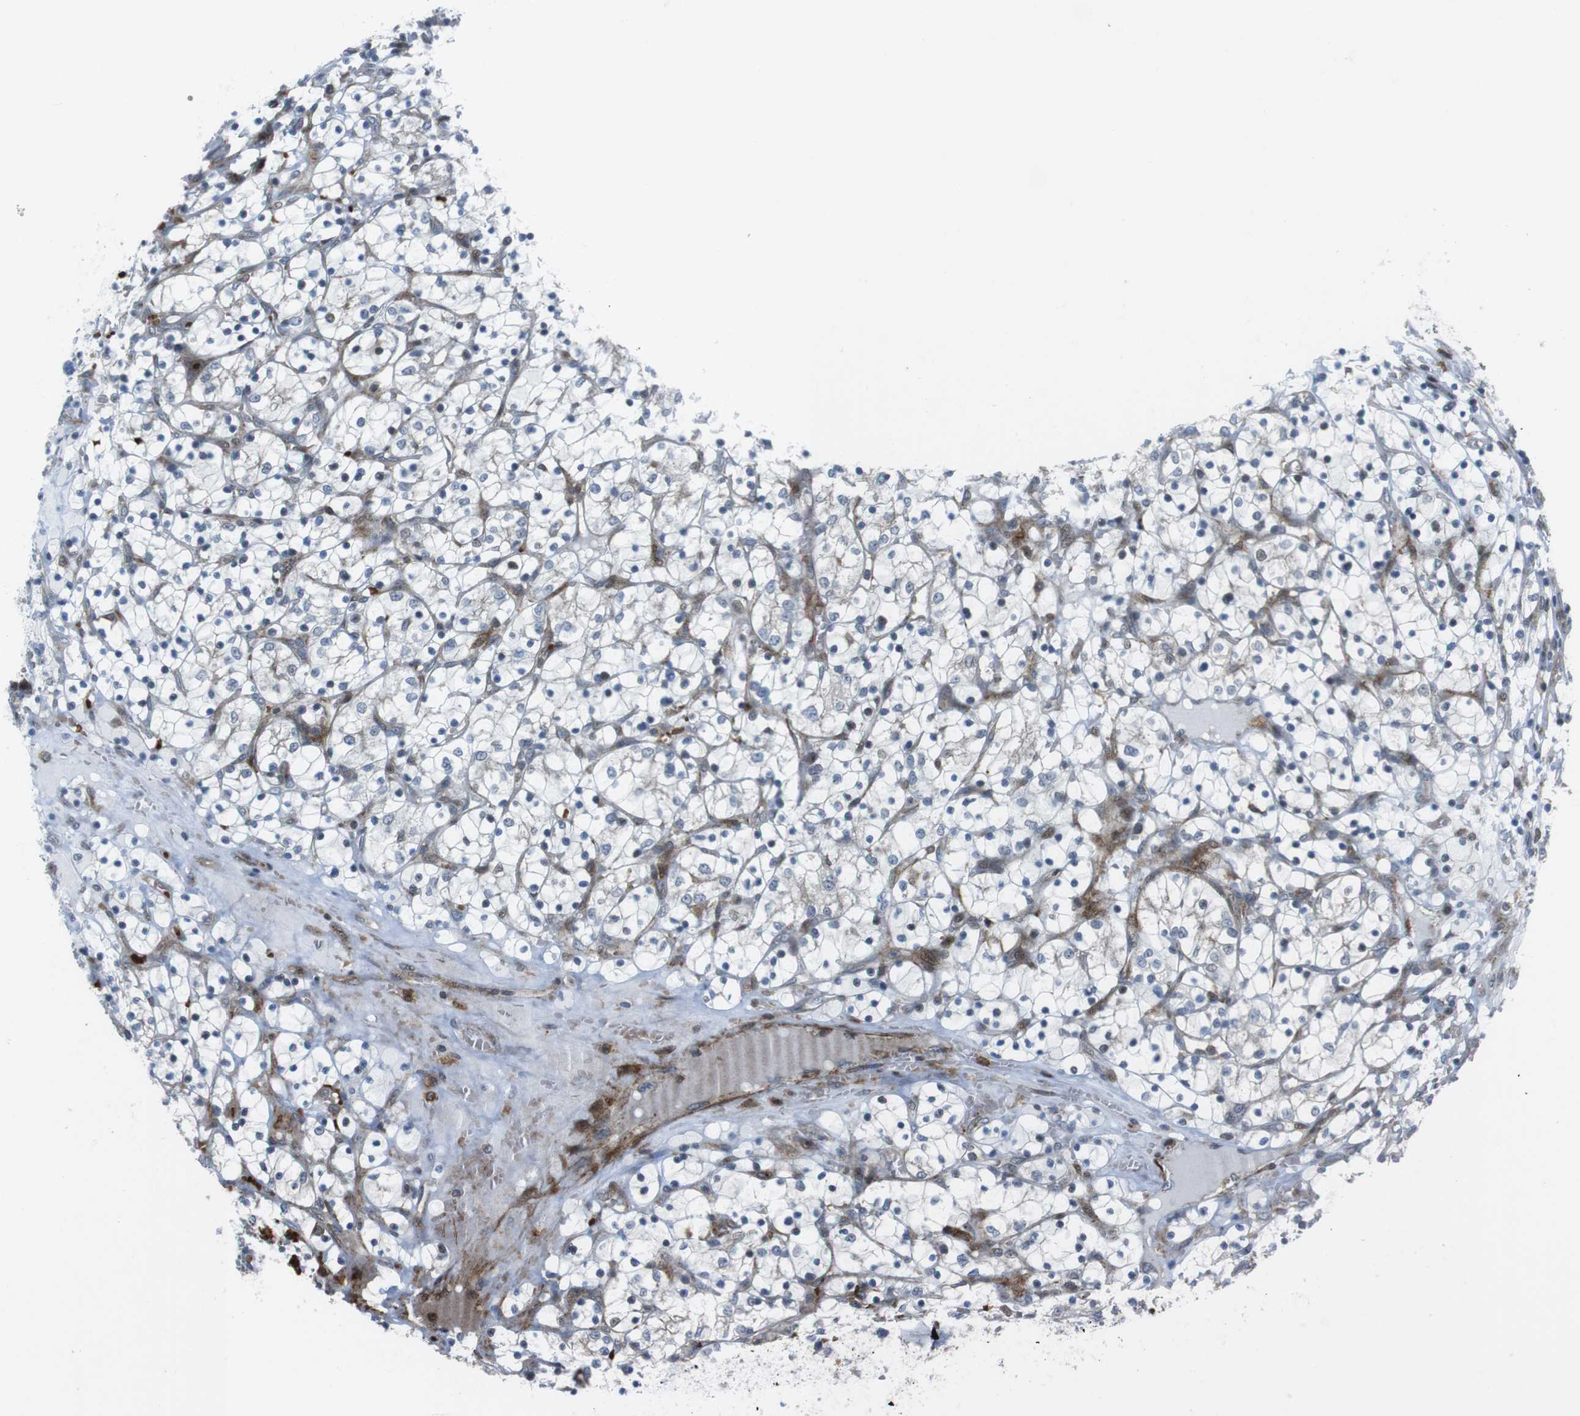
{"staining": {"intensity": "negative", "quantity": "none", "location": "none"}, "tissue": "renal cancer", "cell_type": "Tumor cells", "image_type": "cancer", "snomed": [{"axis": "morphology", "description": "Adenocarcinoma, NOS"}, {"axis": "topography", "description": "Kidney"}], "caption": "DAB (3,3'-diaminobenzidine) immunohistochemical staining of human renal adenocarcinoma reveals no significant expression in tumor cells. (DAB (3,3'-diaminobenzidine) immunohistochemistry (IHC), high magnification).", "gene": "CUL7", "patient": {"sex": "female", "age": 69}}